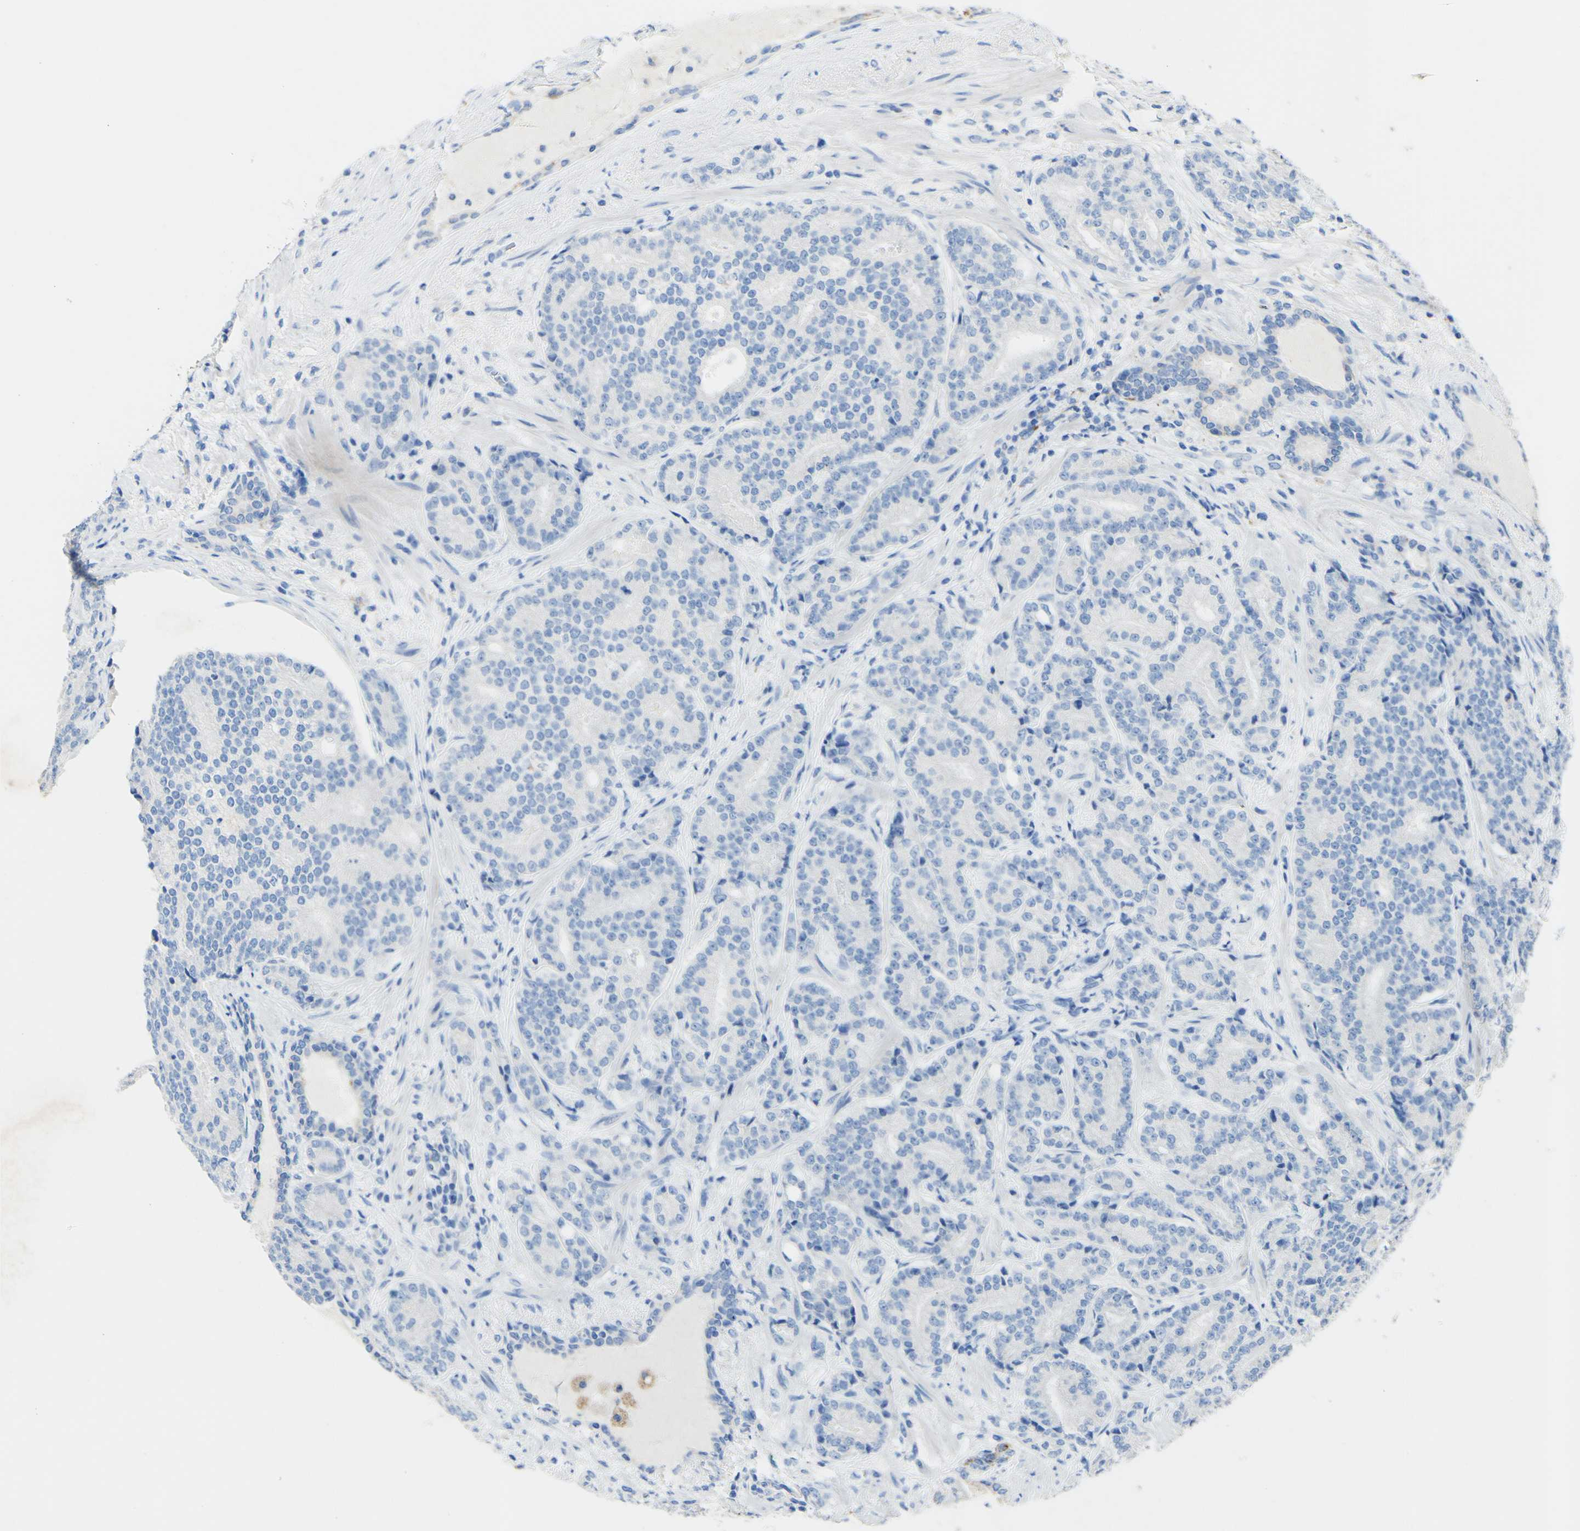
{"staining": {"intensity": "moderate", "quantity": "<25%", "location": "cytoplasmic/membranous"}, "tissue": "prostate cancer", "cell_type": "Tumor cells", "image_type": "cancer", "snomed": [{"axis": "morphology", "description": "Adenocarcinoma, High grade"}, {"axis": "topography", "description": "Prostate"}], "caption": "Prostate cancer stained for a protein (brown) shows moderate cytoplasmic/membranous positive staining in about <25% of tumor cells.", "gene": "FGF4", "patient": {"sex": "male", "age": 61}}